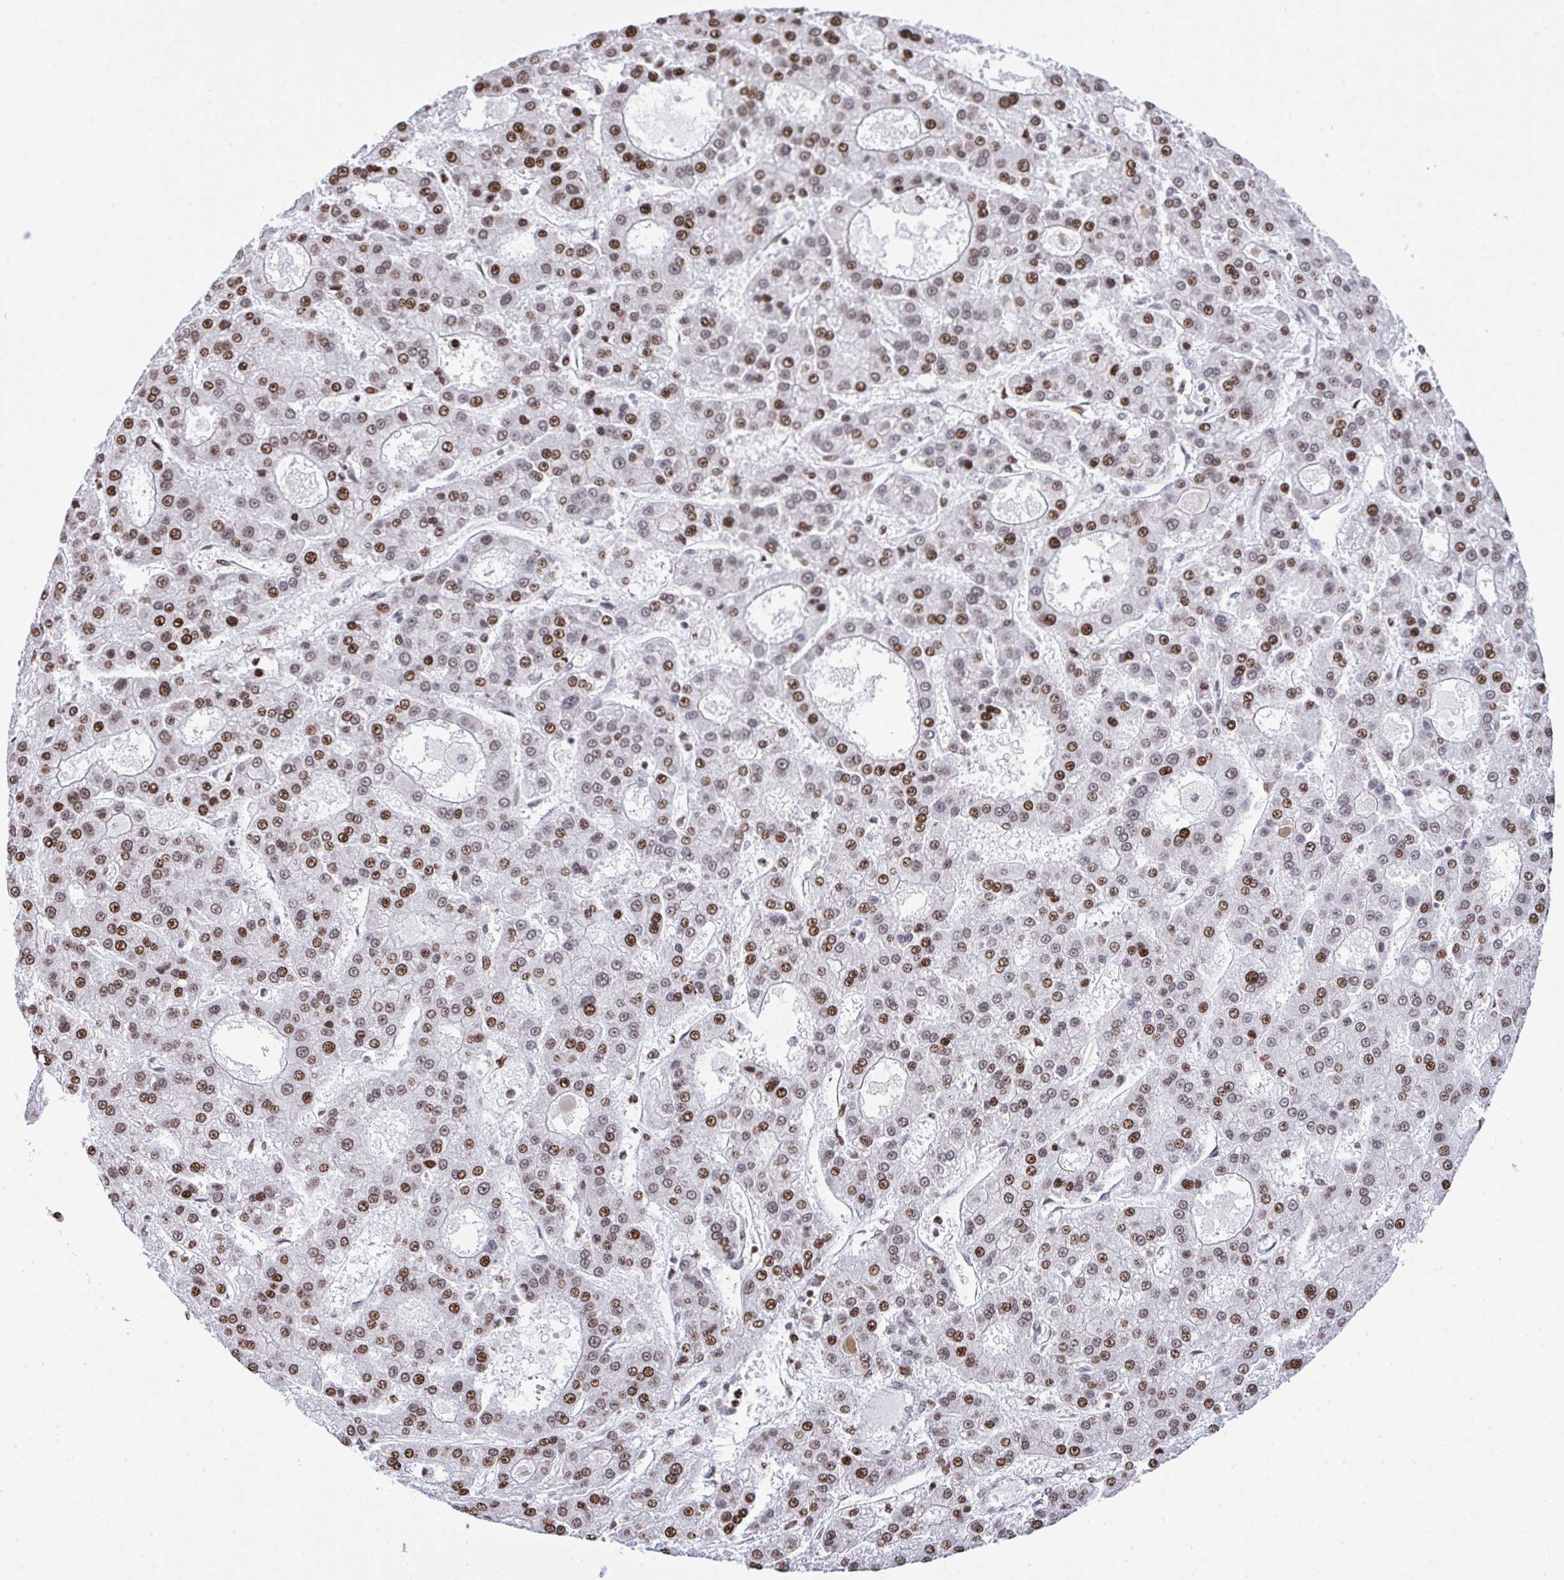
{"staining": {"intensity": "moderate", "quantity": ">75%", "location": "nuclear"}, "tissue": "liver cancer", "cell_type": "Tumor cells", "image_type": "cancer", "snomed": [{"axis": "morphology", "description": "Carcinoma, Hepatocellular, NOS"}, {"axis": "topography", "description": "Liver"}], "caption": "A medium amount of moderate nuclear positivity is appreciated in approximately >75% of tumor cells in liver hepatocellular carcinoma tissue.", "gene": "RAPGEF5", "patient": {"sex": "male", "age": 70}}